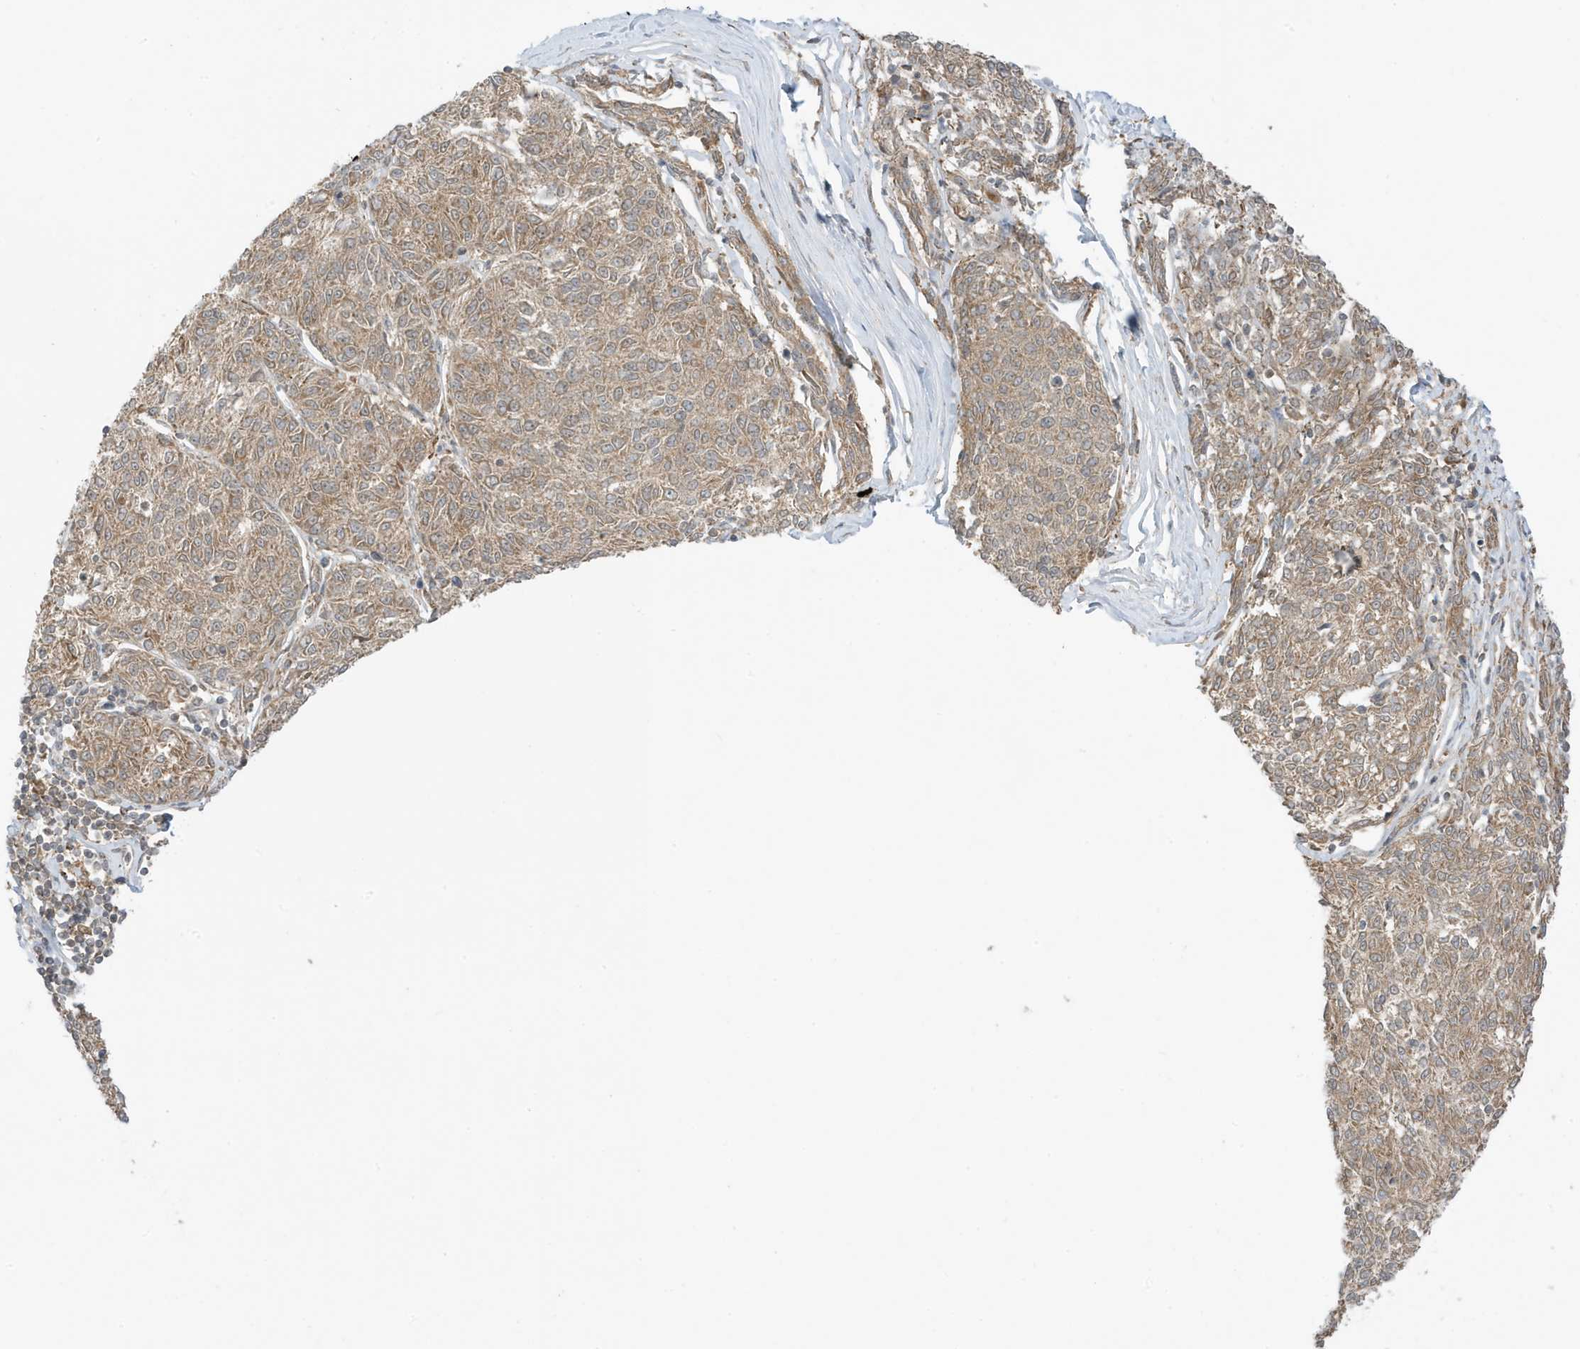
{"staining": {"intensity": "weak", "quantity": ">75%", "location": "cytoplasmic/membranous"}, "tissue": "melanoma", "cell_type": "Tumor cells", "image_type": "cancer", "snomed": [{"axis": "morphology", "description": "Malignant melanoma, NOS"}, {"axis": "topography", "description": "Skin"}], "caption": "There is low levels of weak cytoplasmic/membranous staining in tumor cells of melanoma, as demonstrated by immunohistochemical staining (brown color).", "gene": "DHX36", "patient": {"sex": "female", "age": 72}}